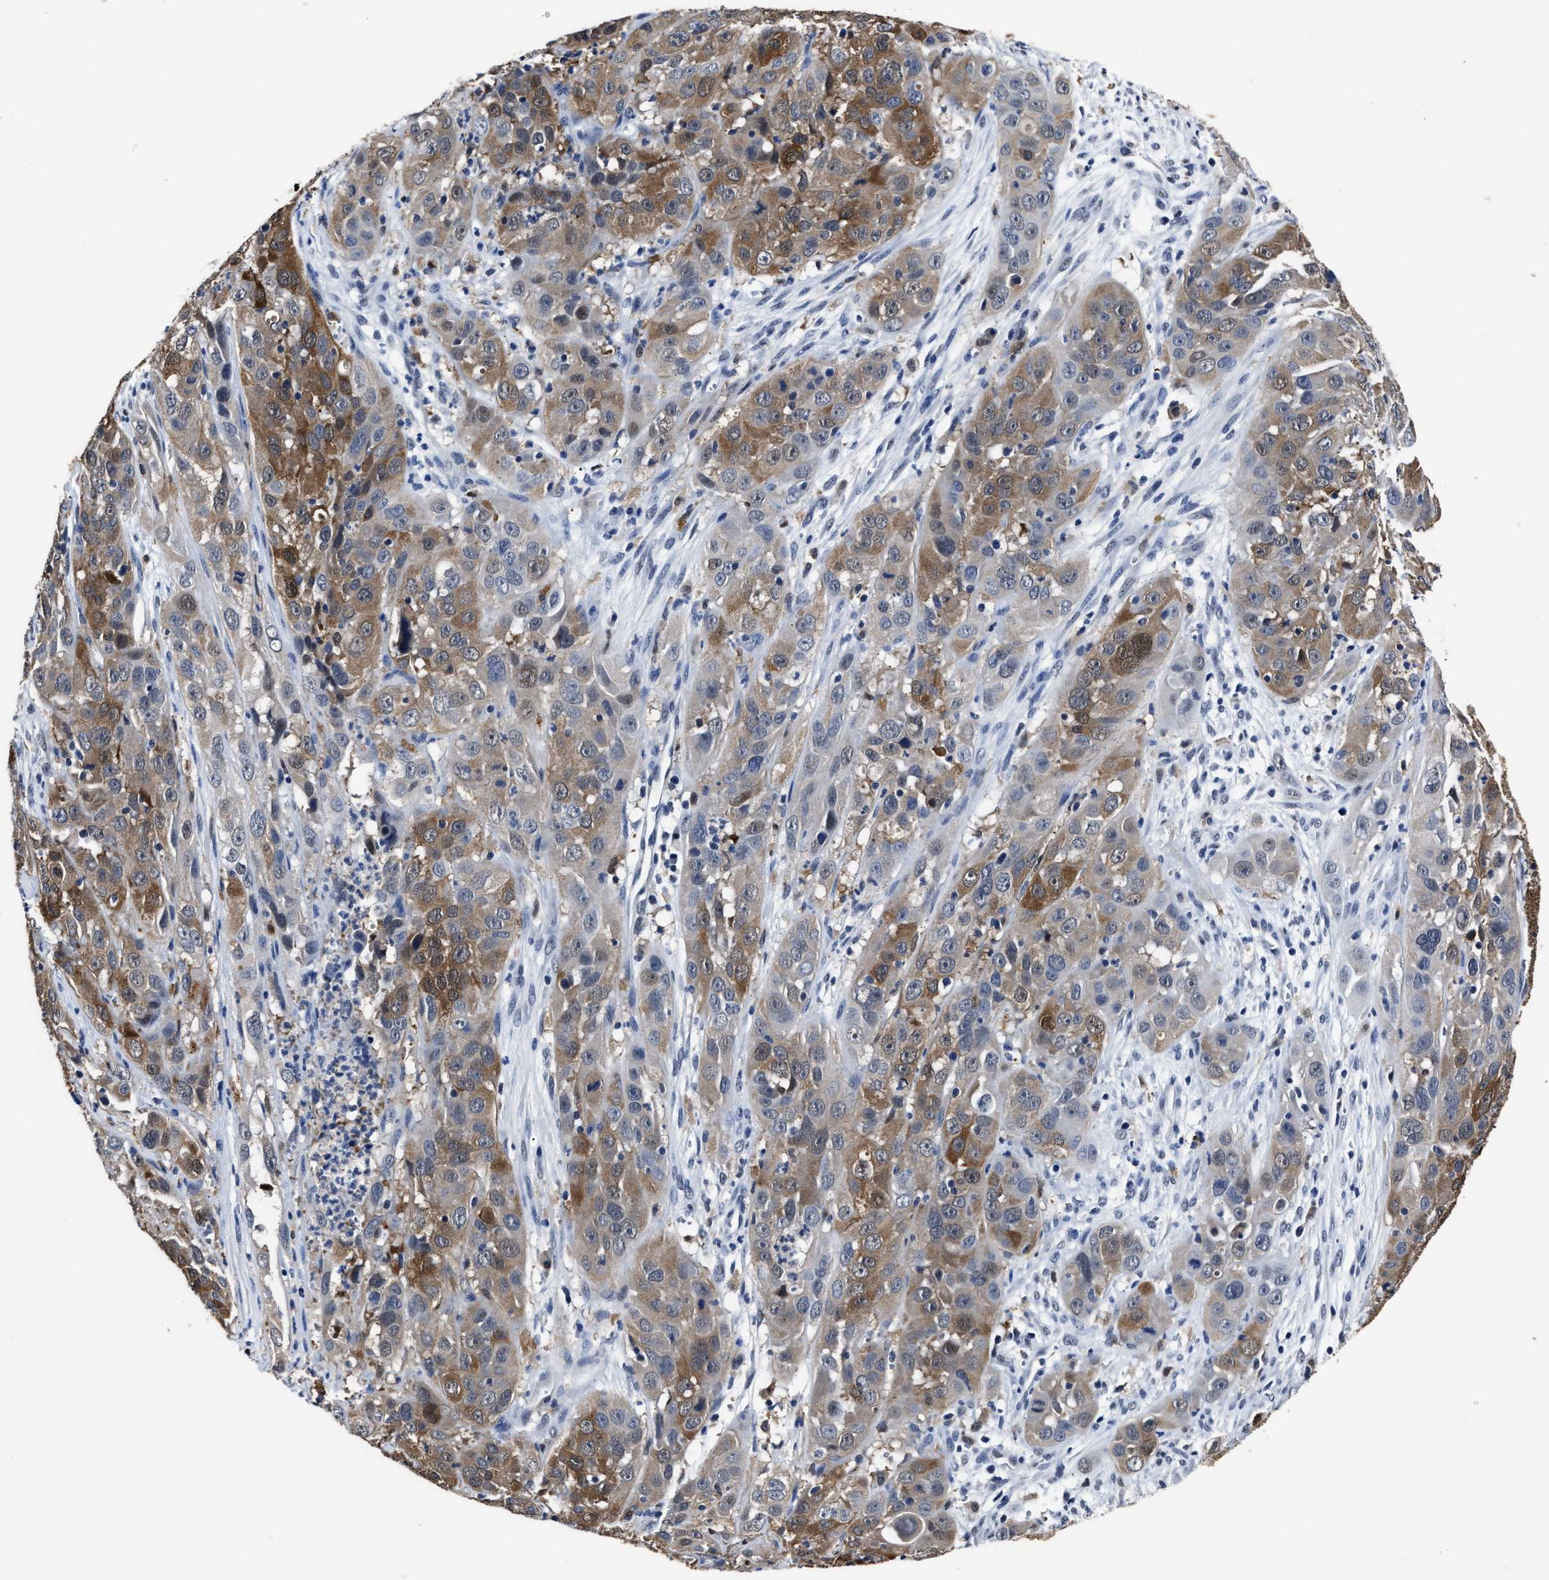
{"staining": {"intensity": "moderate", "quantity": ">75%", "location": "cytoplasmic/membranous"}, "tissue": "cervical cancer", "cell_type": "Tumor cells", "image_type": "cancer", "snomed": [{"axis": "morphology", "description": "Squamous cell carcinoma, NOS"}, {"axis": "topography", "description": "Cervix"}], "caption": "Moderate cytoplasmic/membranous staining for a protein is appreciated in approximately >75% of tumor cells of cervical squamous cell carcinoma using IHC.", "gene": "PRPF4B", "patient": {"sex": "female", "age": 32}}